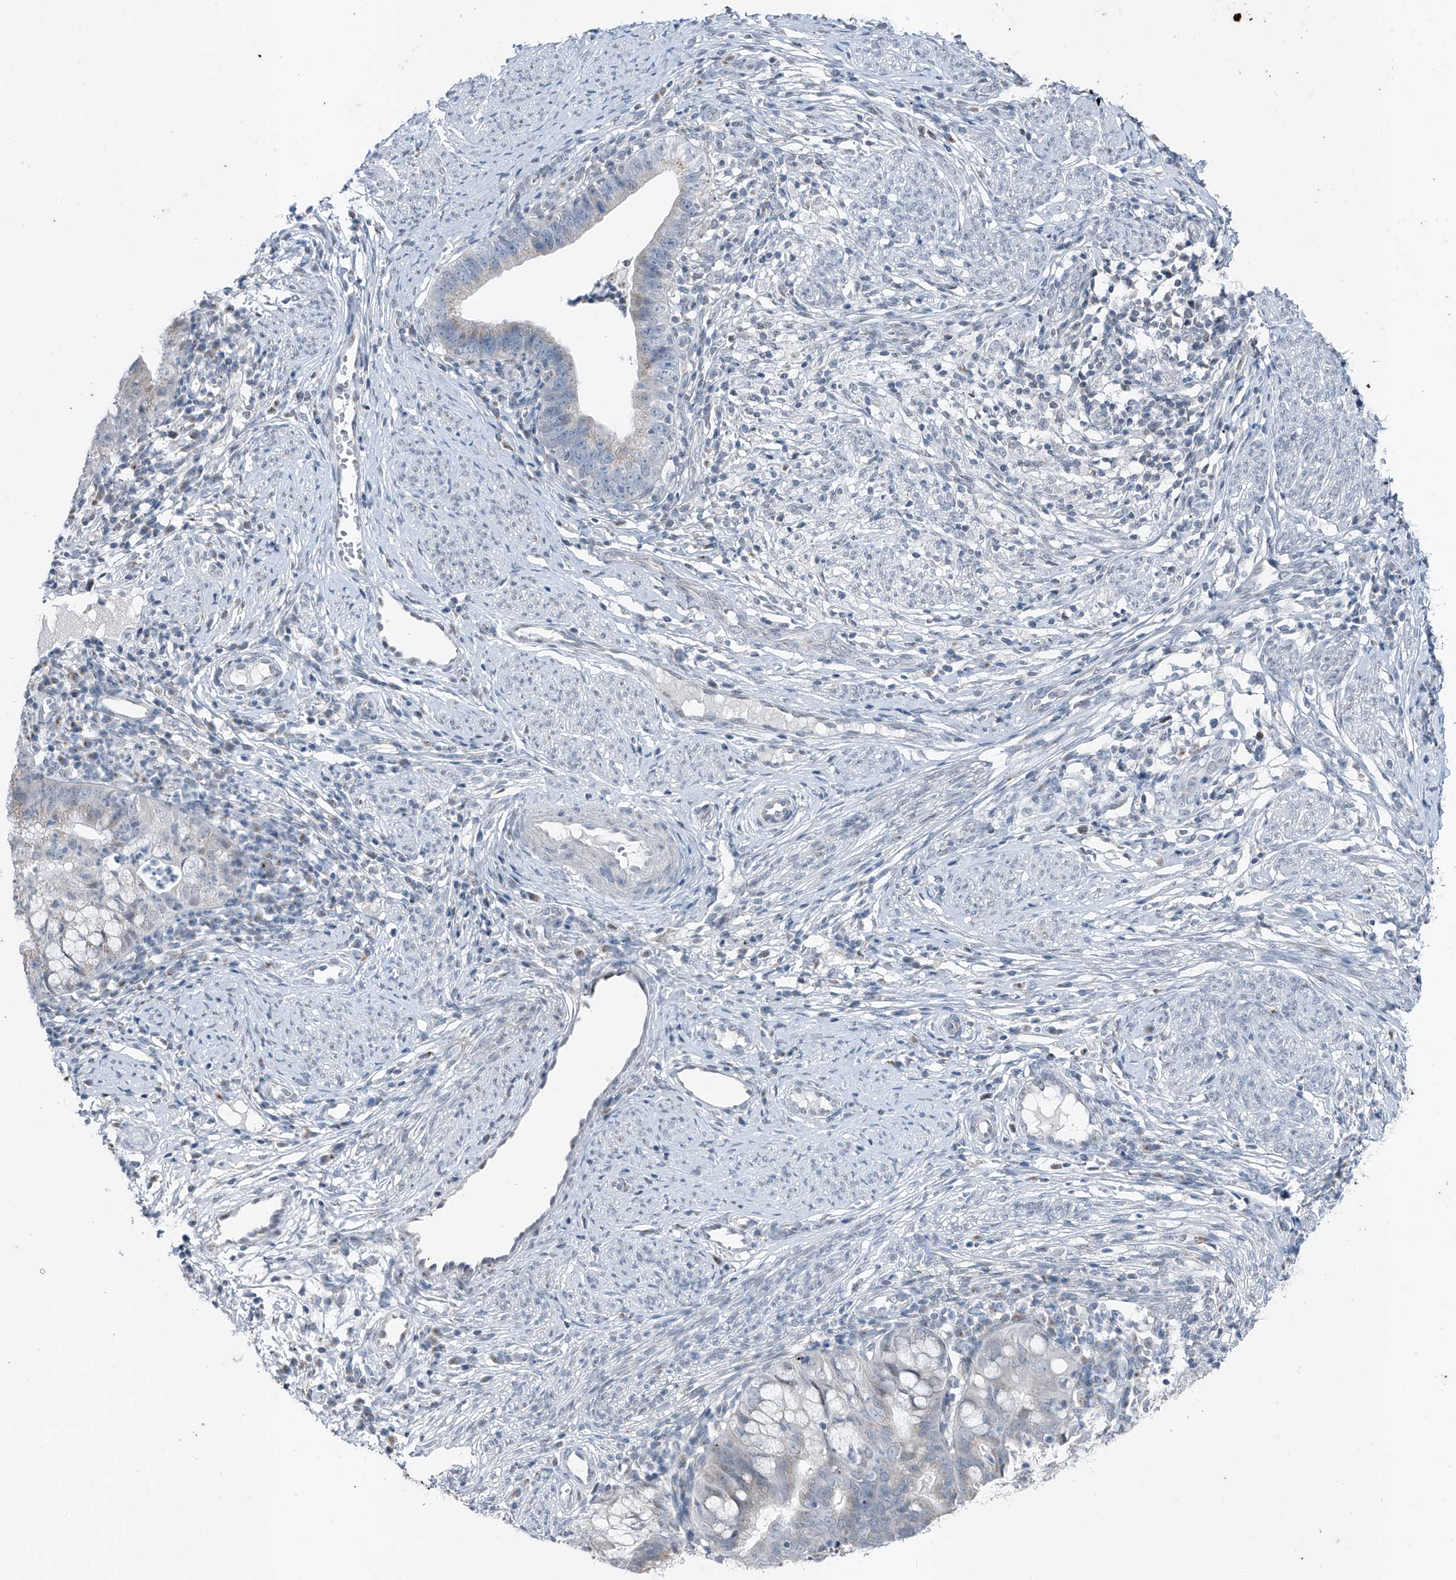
{"staining": {"intensity": "weak", "quantity": "25%-75%", "location": "cytoplasmic/membranous"}, "tissue": "cervical cancer", "cell_type": "Tumor cells", "image_type": "cancer", "snomed": [{"axis": "morphology", "description": "Adenocarcinoma, NOS"}, {"axis": "topography", "description": "Cervix"}], "caption": "A brown stain shows weak cytoplasmic/membranous staining of a protein in cervical adenocarcinoma tumor cells.", "gene": "DYRK1B", "patient": {"sex": "female", "age": 36}}